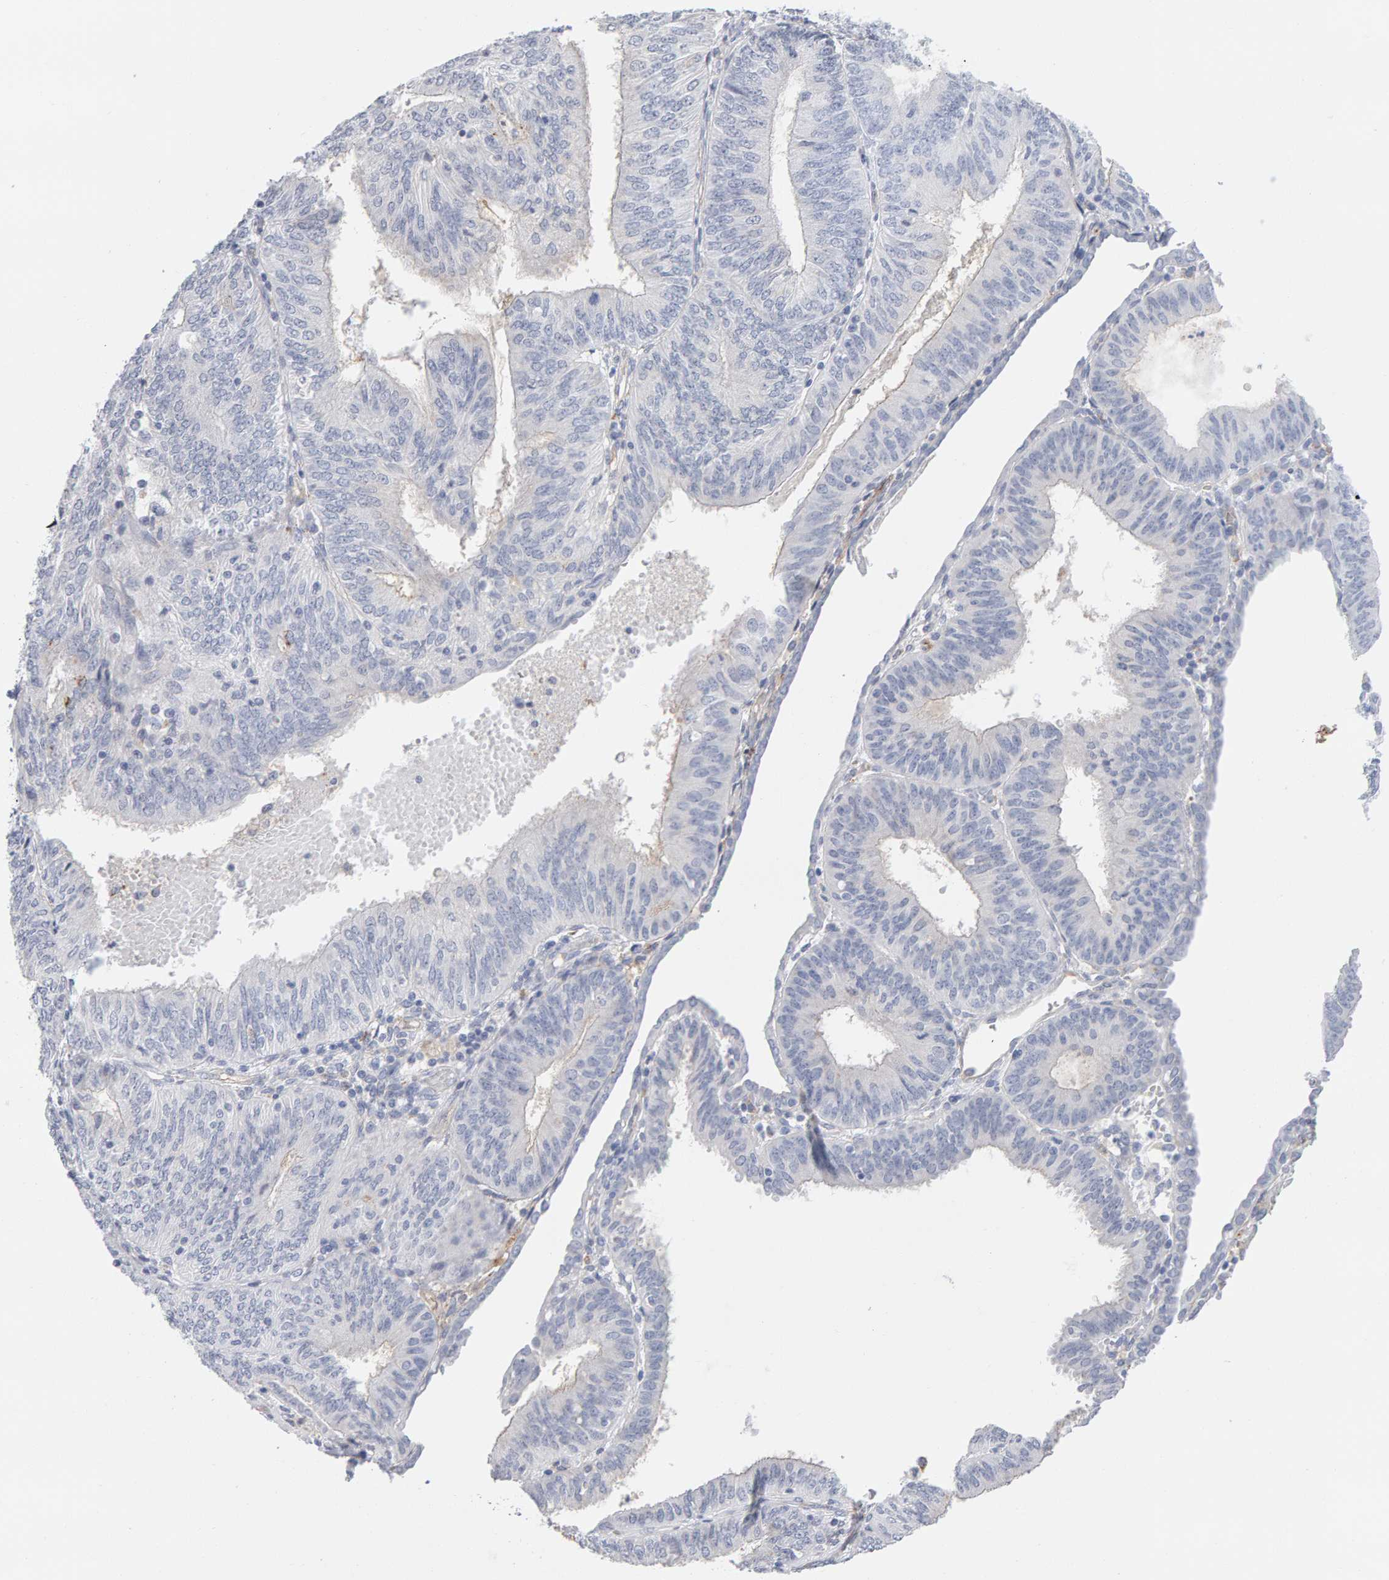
{"staining": {"intensity": "negative", "quantity": "none", "location": "none"}, "tissue": "endometrial cancer", "cell_type": "Tumor cells", "image_type": "cancer", "snomed": [{"axis": "morphology", "description": "Adenocarcinoma, NOS"}, {"axis": "topography", "description": "Endometrium"}], "caption": "An immunohistochemistry (IHC) photomicrograph of endometrial cancer (adenocarcinoma) is shown. There is no staining in tumor cells of endometrial cancer (adenocarcinoma).", "gene": "METRNL", "patient": {"sex": "female", "age": 58}}